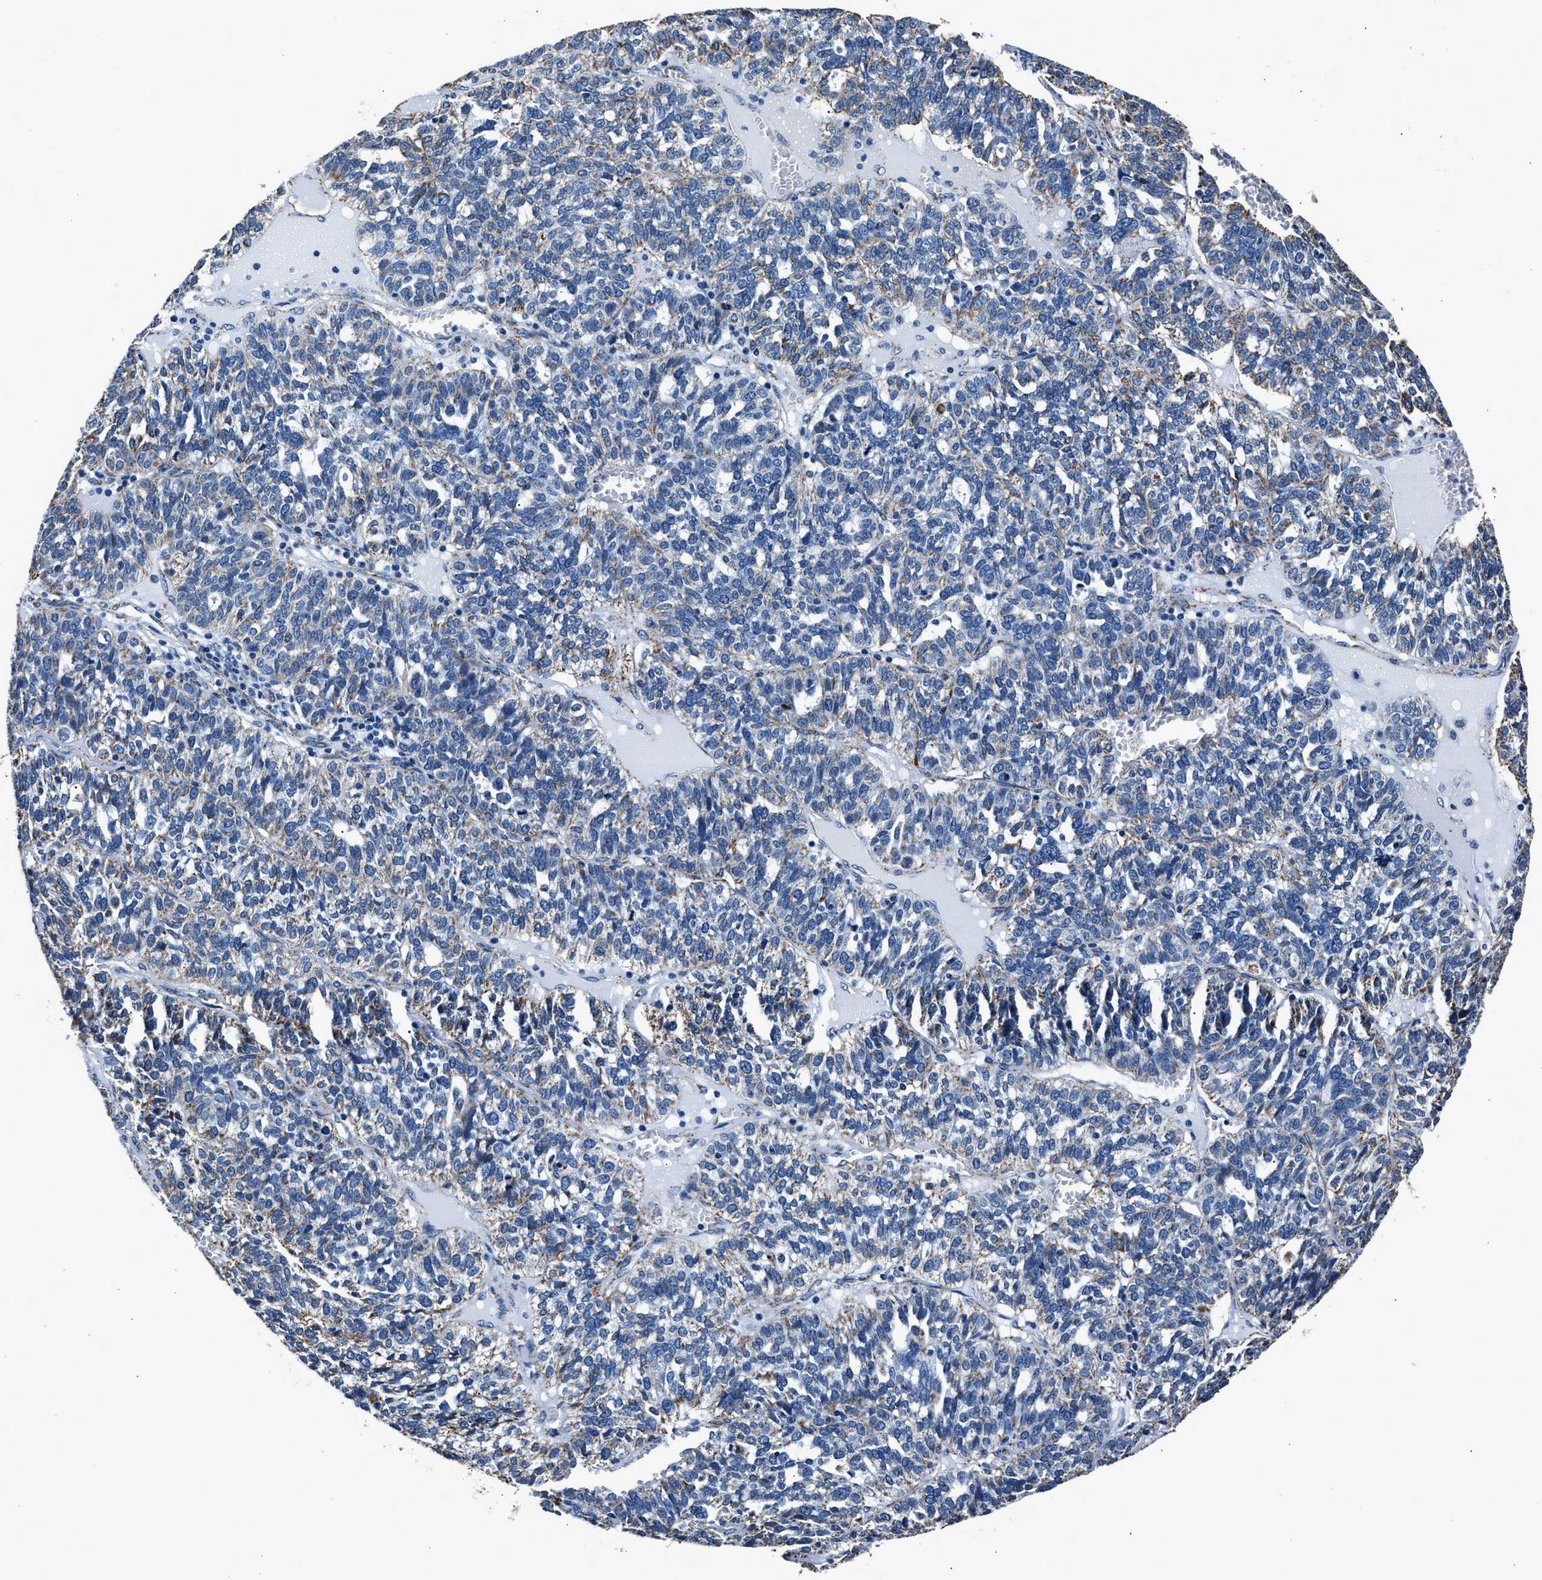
{"staining": {"intensity": "weak", "quantity": "<25%", "location": "cytoplasmic/membranous"}, "tissue": "ovarian cancer", "cell_type": "Tumor cells", "image_type": "cancer", "snomed": [{"axis": "morphology", "description": "Cystadenocarcinoma, serous, NOS"}, {"axis": "topography", "description": "Ovary"}], "caption": "DAB (3,3'-diaminobenzidine) immunohistochemical staining of human ovarian cancer demonstrates no significant positivity in tumor cells. Brightfield microscopy of immunohistochemistry (IHC) stained with DAB (3,3'-diaminobenzidine) (brown) and hematoxylin (blue), captured at high magnification.", "gene": "HIBADH", "patient": {"sex": "female", "age": 59}}